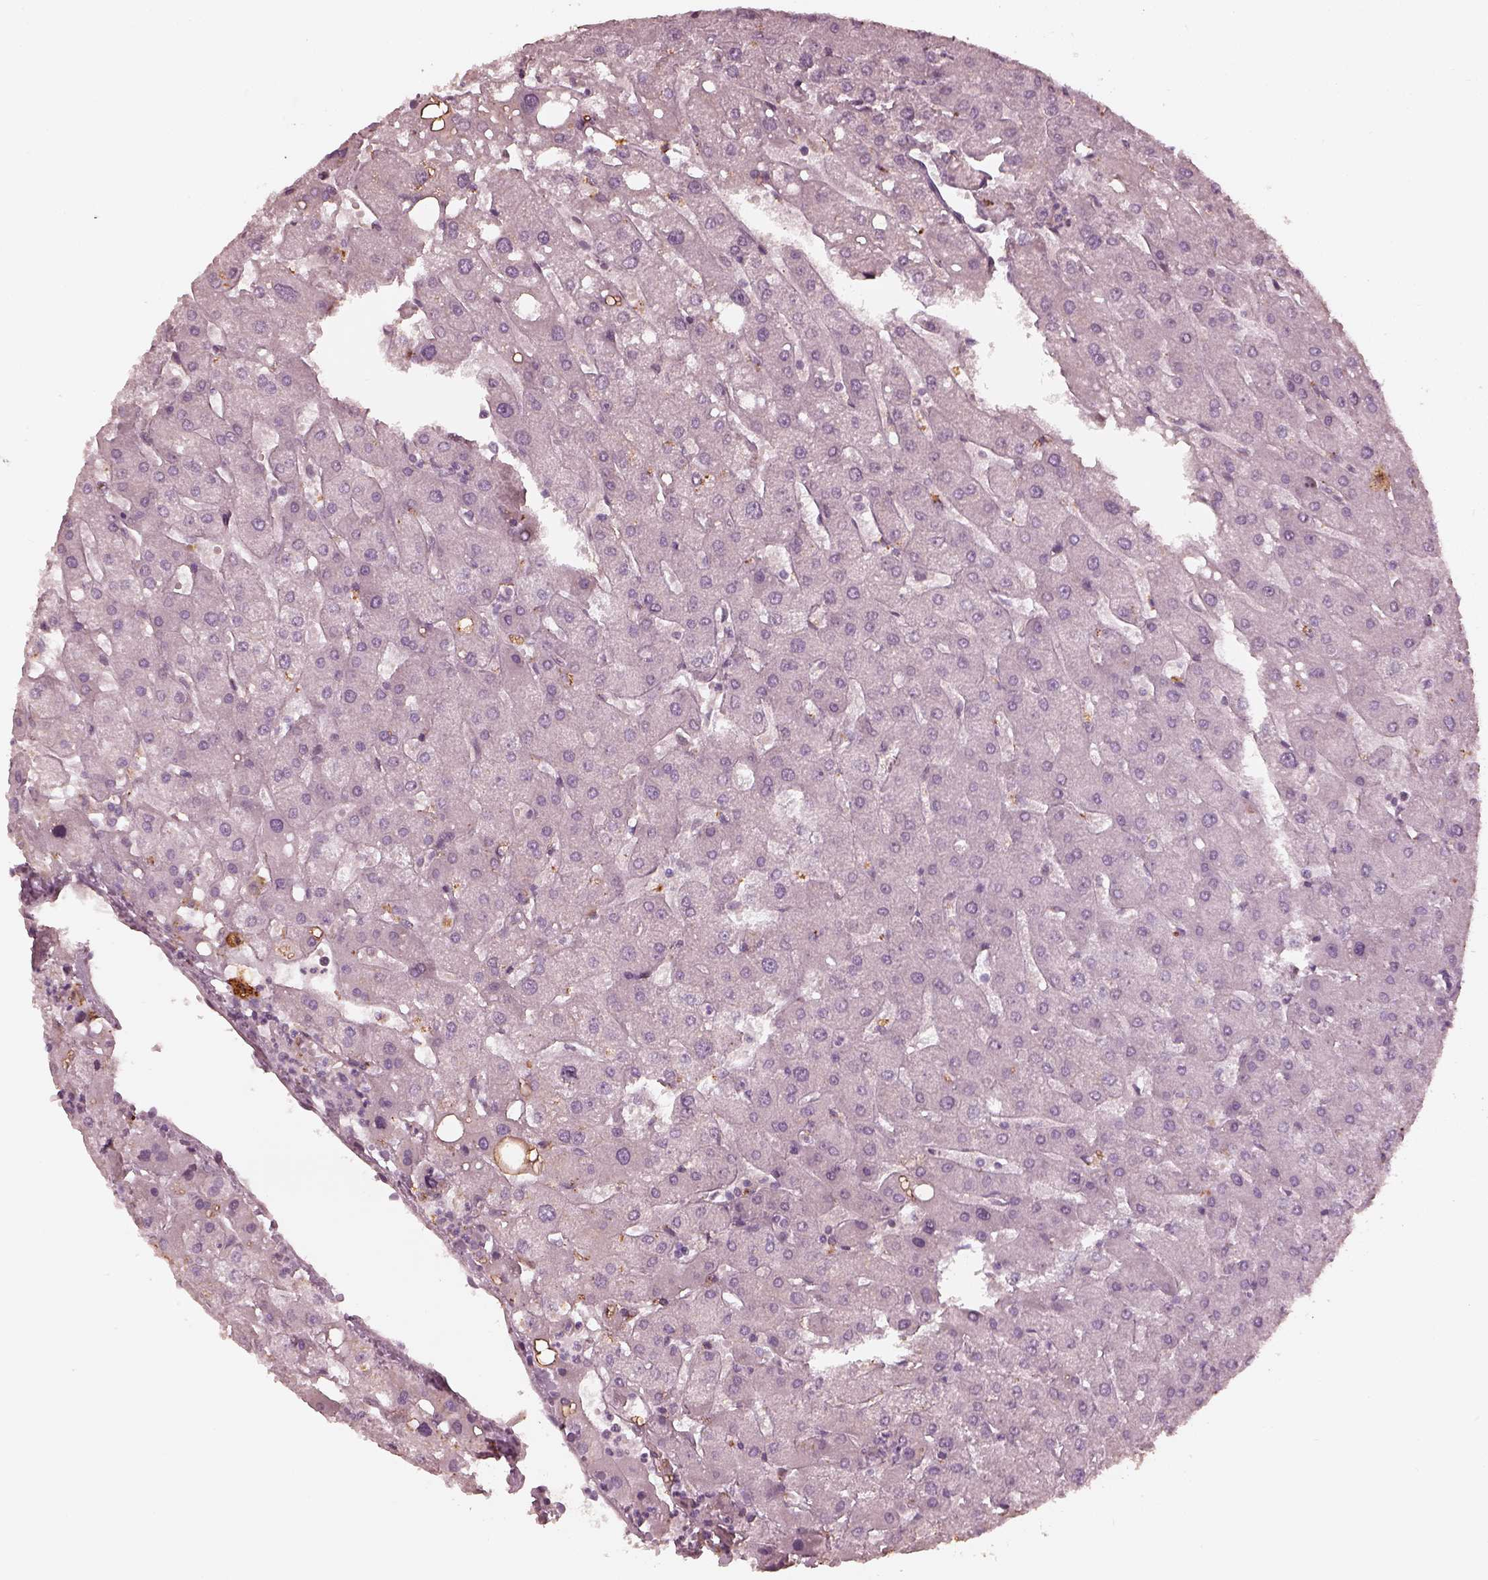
{"staining": {"intensity": "negative", "quantity": "none", "location": "none"}, "tissue": "liver", "cell_type": "Cholangiocytes", "image_type": "normal", "snomed": [{"axis": "morphology", "description": "Normal tissue, NOS"}, {"axis": "topography", "description": "Liver"}], "caption": "Human liver stained for a protein using immunohistochemistry demonstrates no expression in cholangiocytes.", "gene": "ADRB3", "patient": {"sex": "male", "age": 67}}